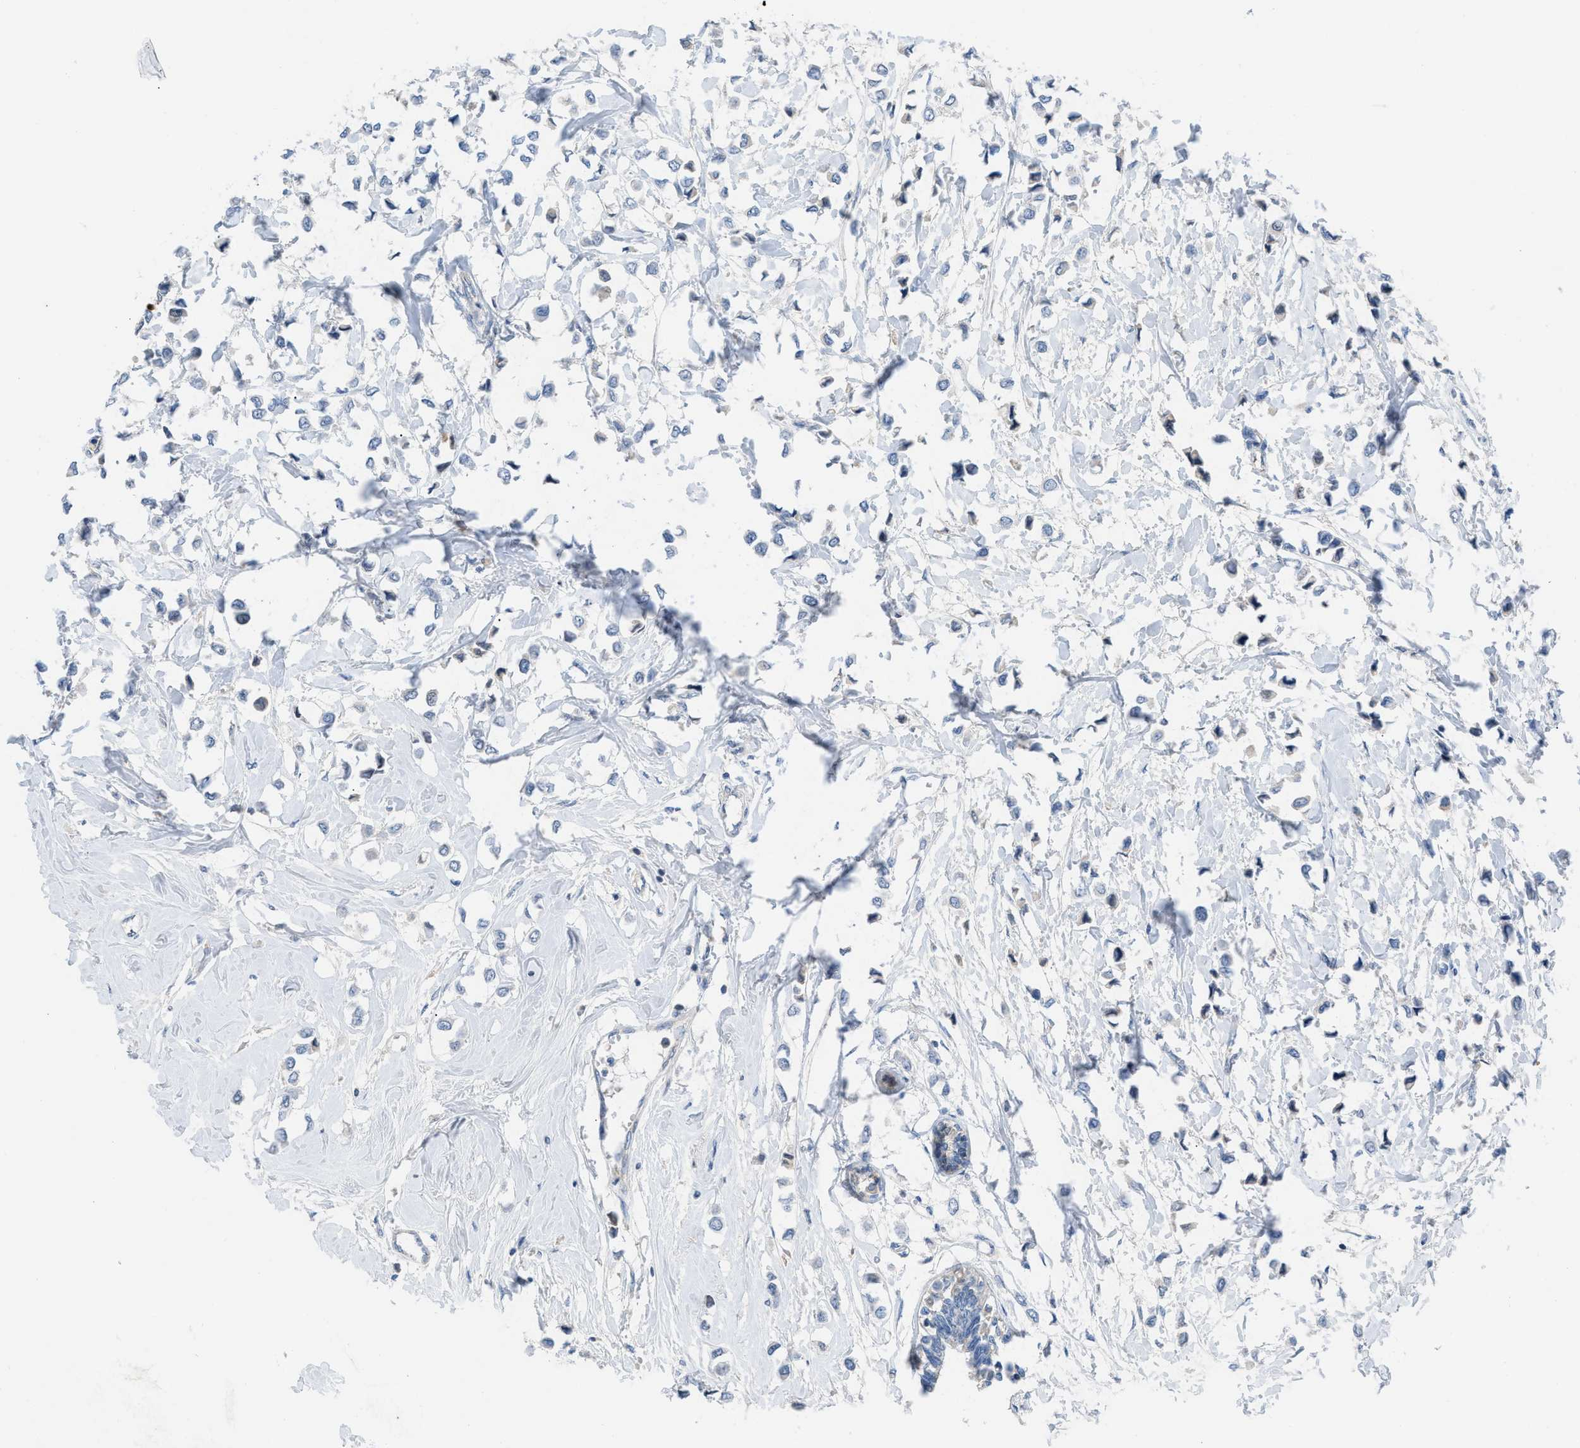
{"staining": {"intensity": "weak", "quantity": "<25%", "location": "nuclear"}, "tissue": "breast cancer", "cell_type": "Tumor cells", "image_type": "cancer", "snomed": [{"axis": "morphology", "description": "Lobular carcinoma"}, {"axis": "topography", "description": "Breast"}], "caption": "IHC of breast cancer displays no expression in tumor cells.", "gene": "HPX", "patient": {"sex": "female", "age": 51}}